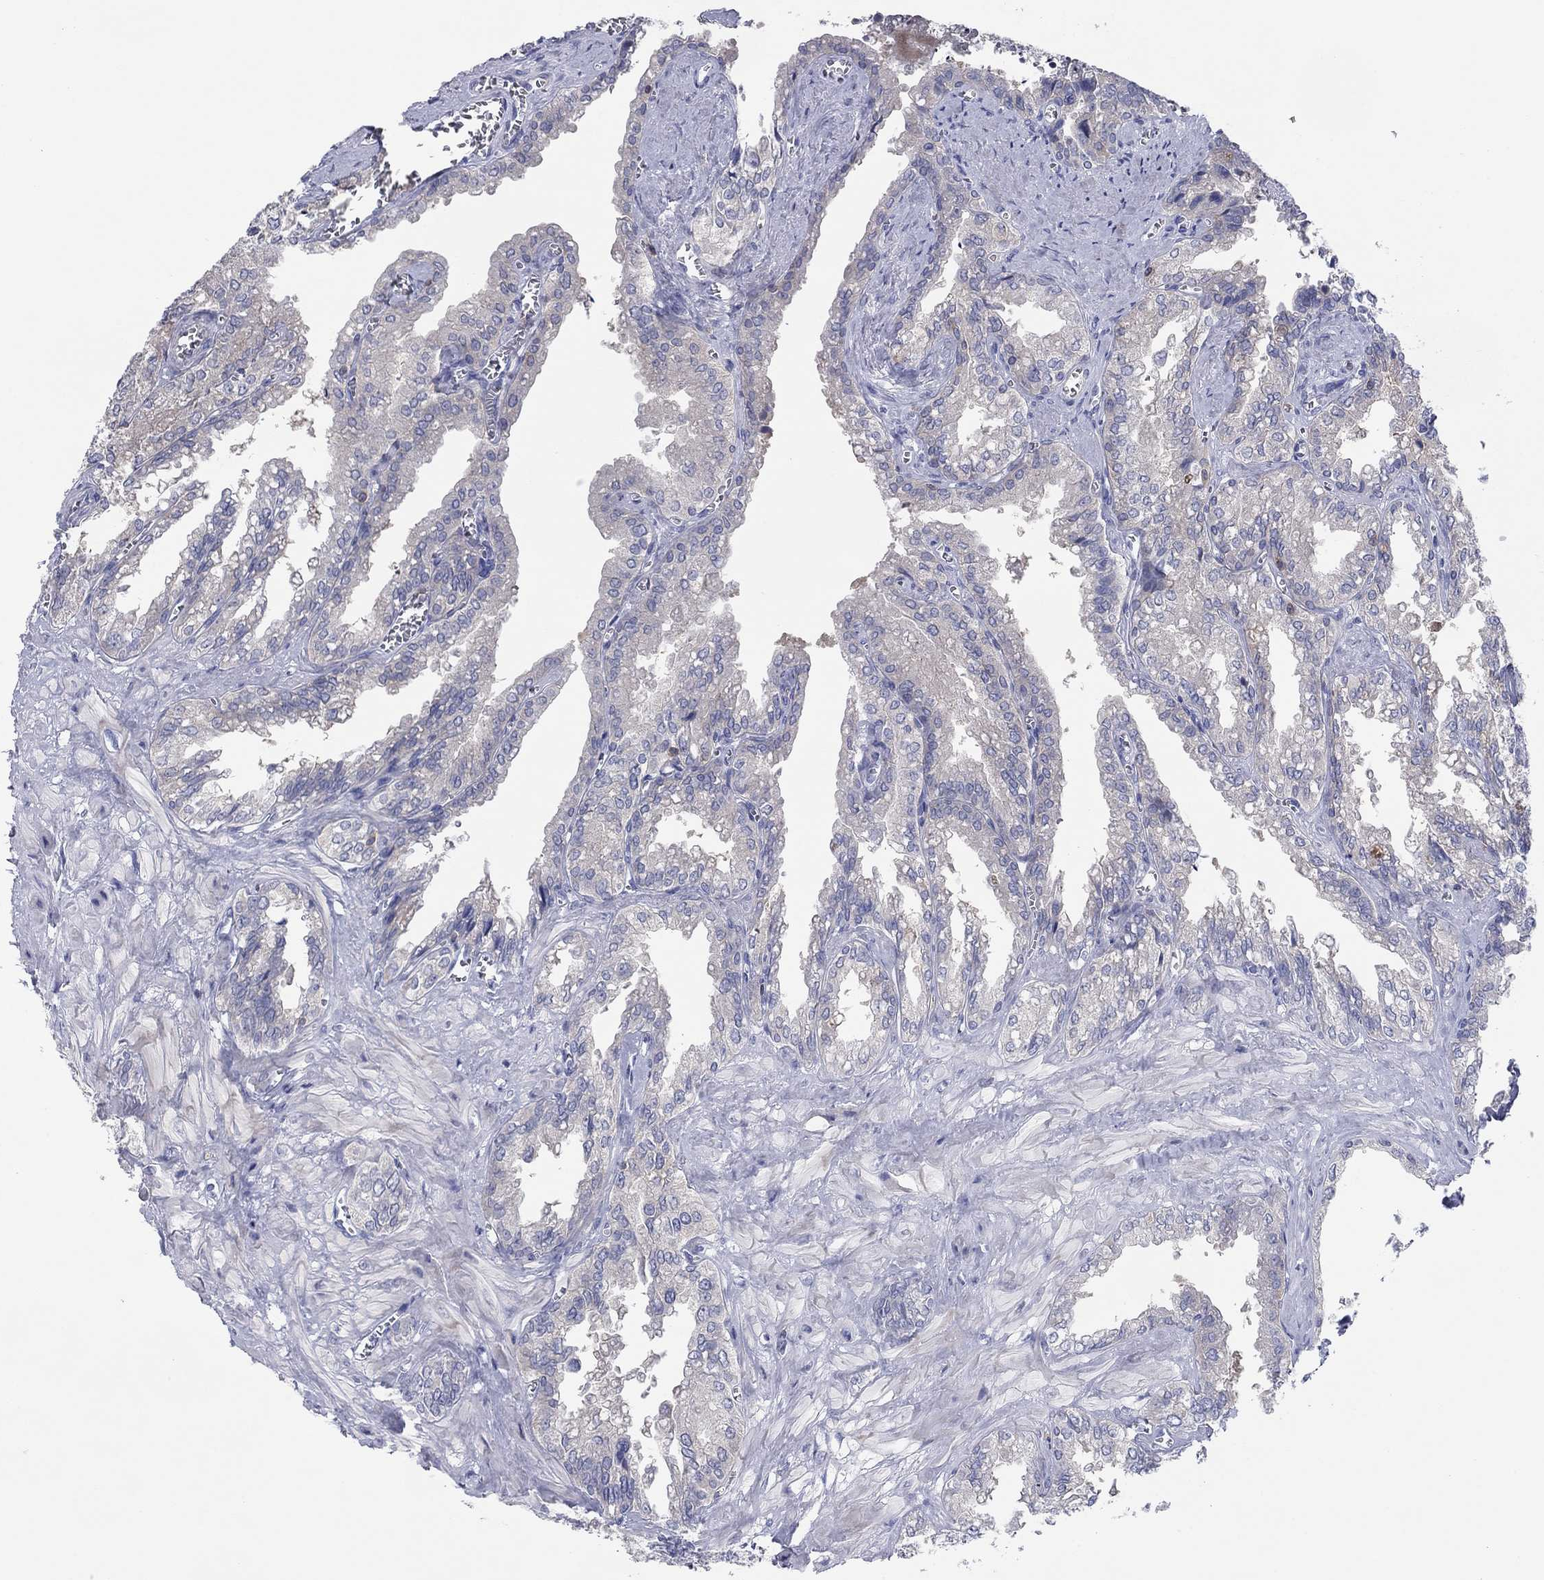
{"staining": {"intensity": "negative", "quantity": "none", "location": "none"}, "tissue": "seminal vesicle", "cell_type": "Glandular cells", "image_type": "normal", "snomed": [{"axis": "morphology", "description": "Normal tissue, NOS"}, {"axis": "topography", "description": "Seminal veicle"}], "caption": "Glandular cells show no significant protein expression in benign seminal vesicle.", "gene": "PVR", "patient": {"sex": "male", "age": 67}}